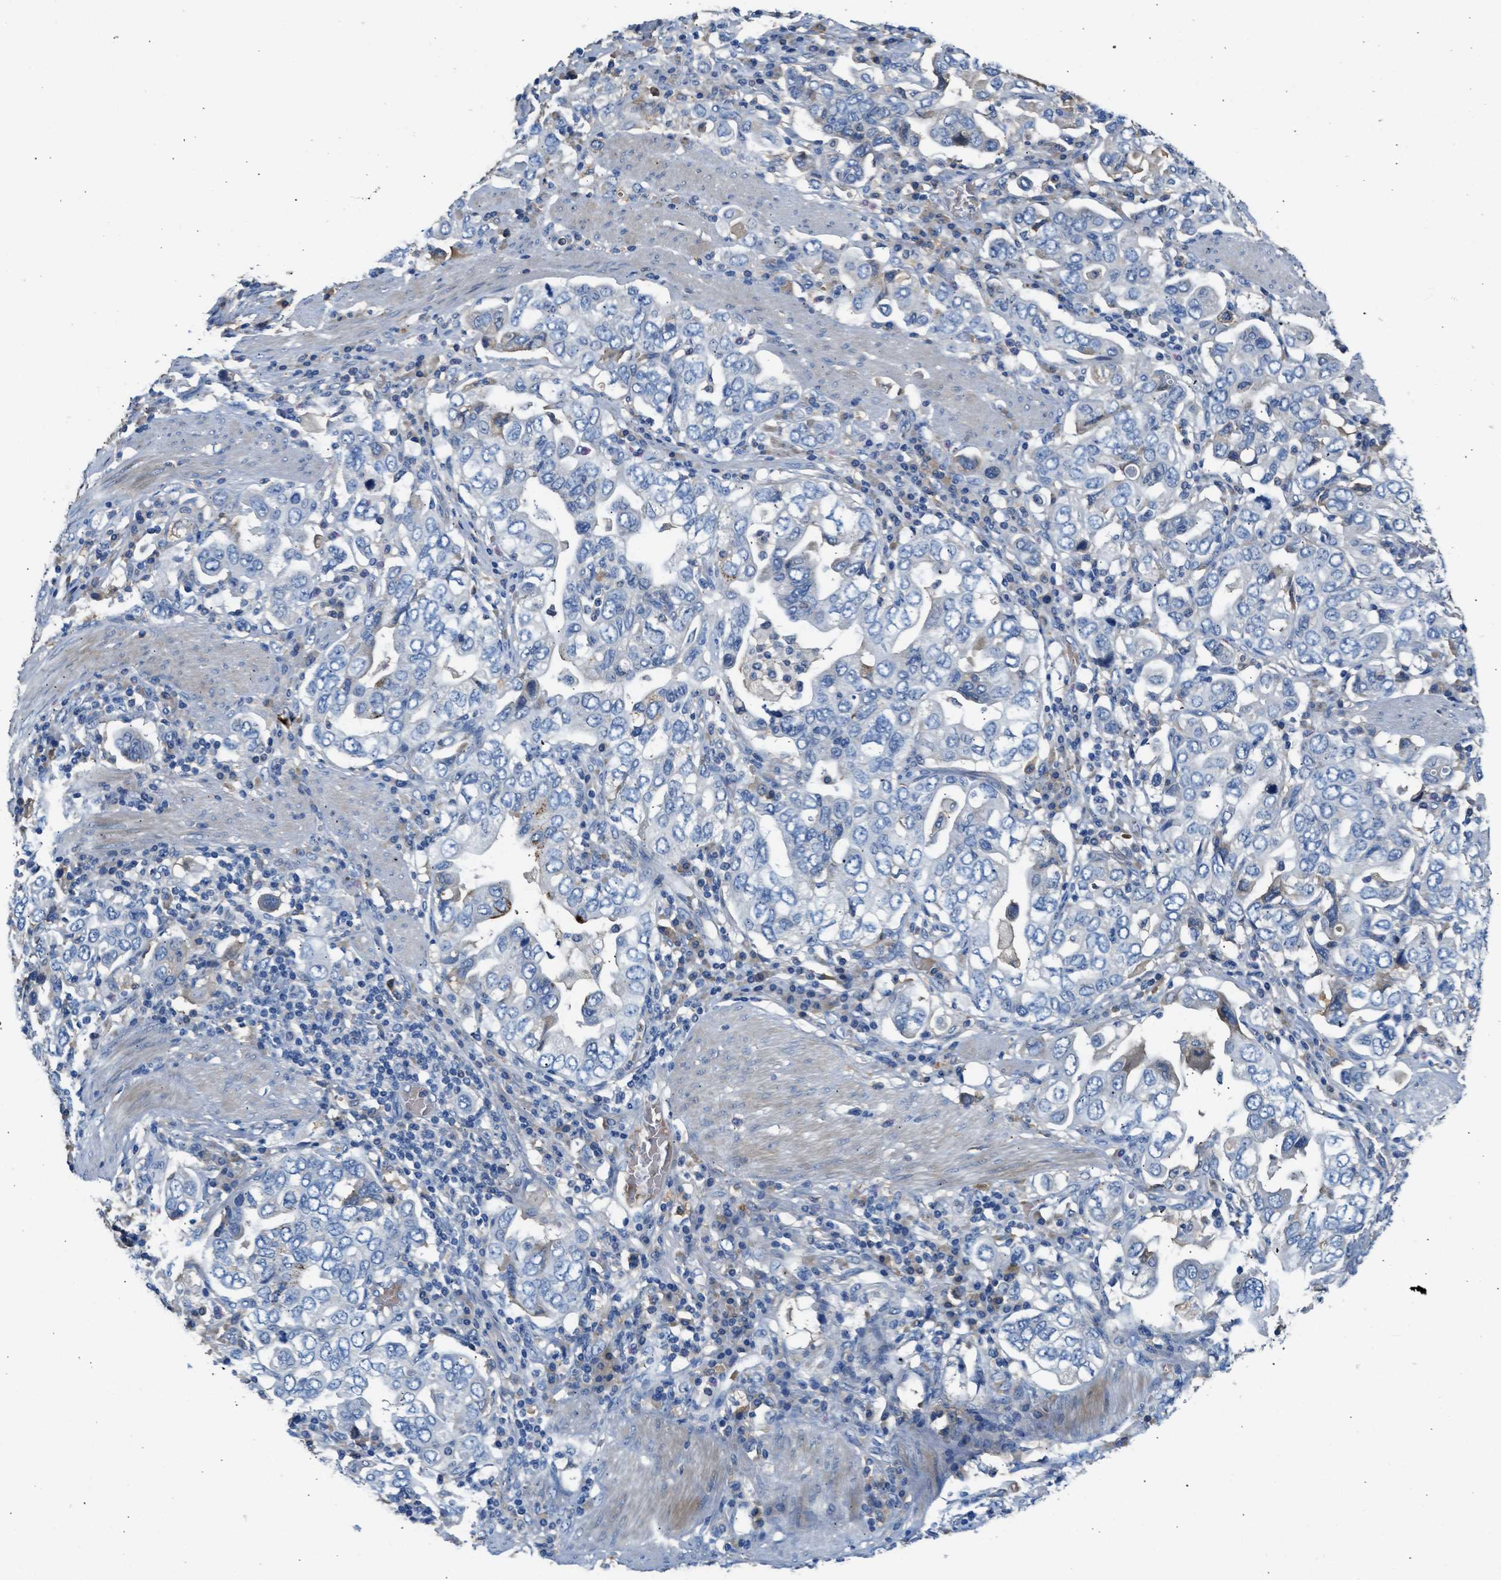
{"staining": {"intensity": "negative", "quantity": "none", "location": "none"}, "tissue": "stomach cancer", "cell_type": "Tumor cells", "image_type": "cancer", "snomed": [{"axis": "morphology", "description": "Adenocarcinoma, NOS"}, {"axis": "topography", "description": "Stomach, upper"}], "caption": "Micrograph shows no protein positivity in tumor cells of stomach cancer (adenocarcinoma) tissue.", "gene": "RWDD2B", "patient": {"sex": "male", "age": 62}}